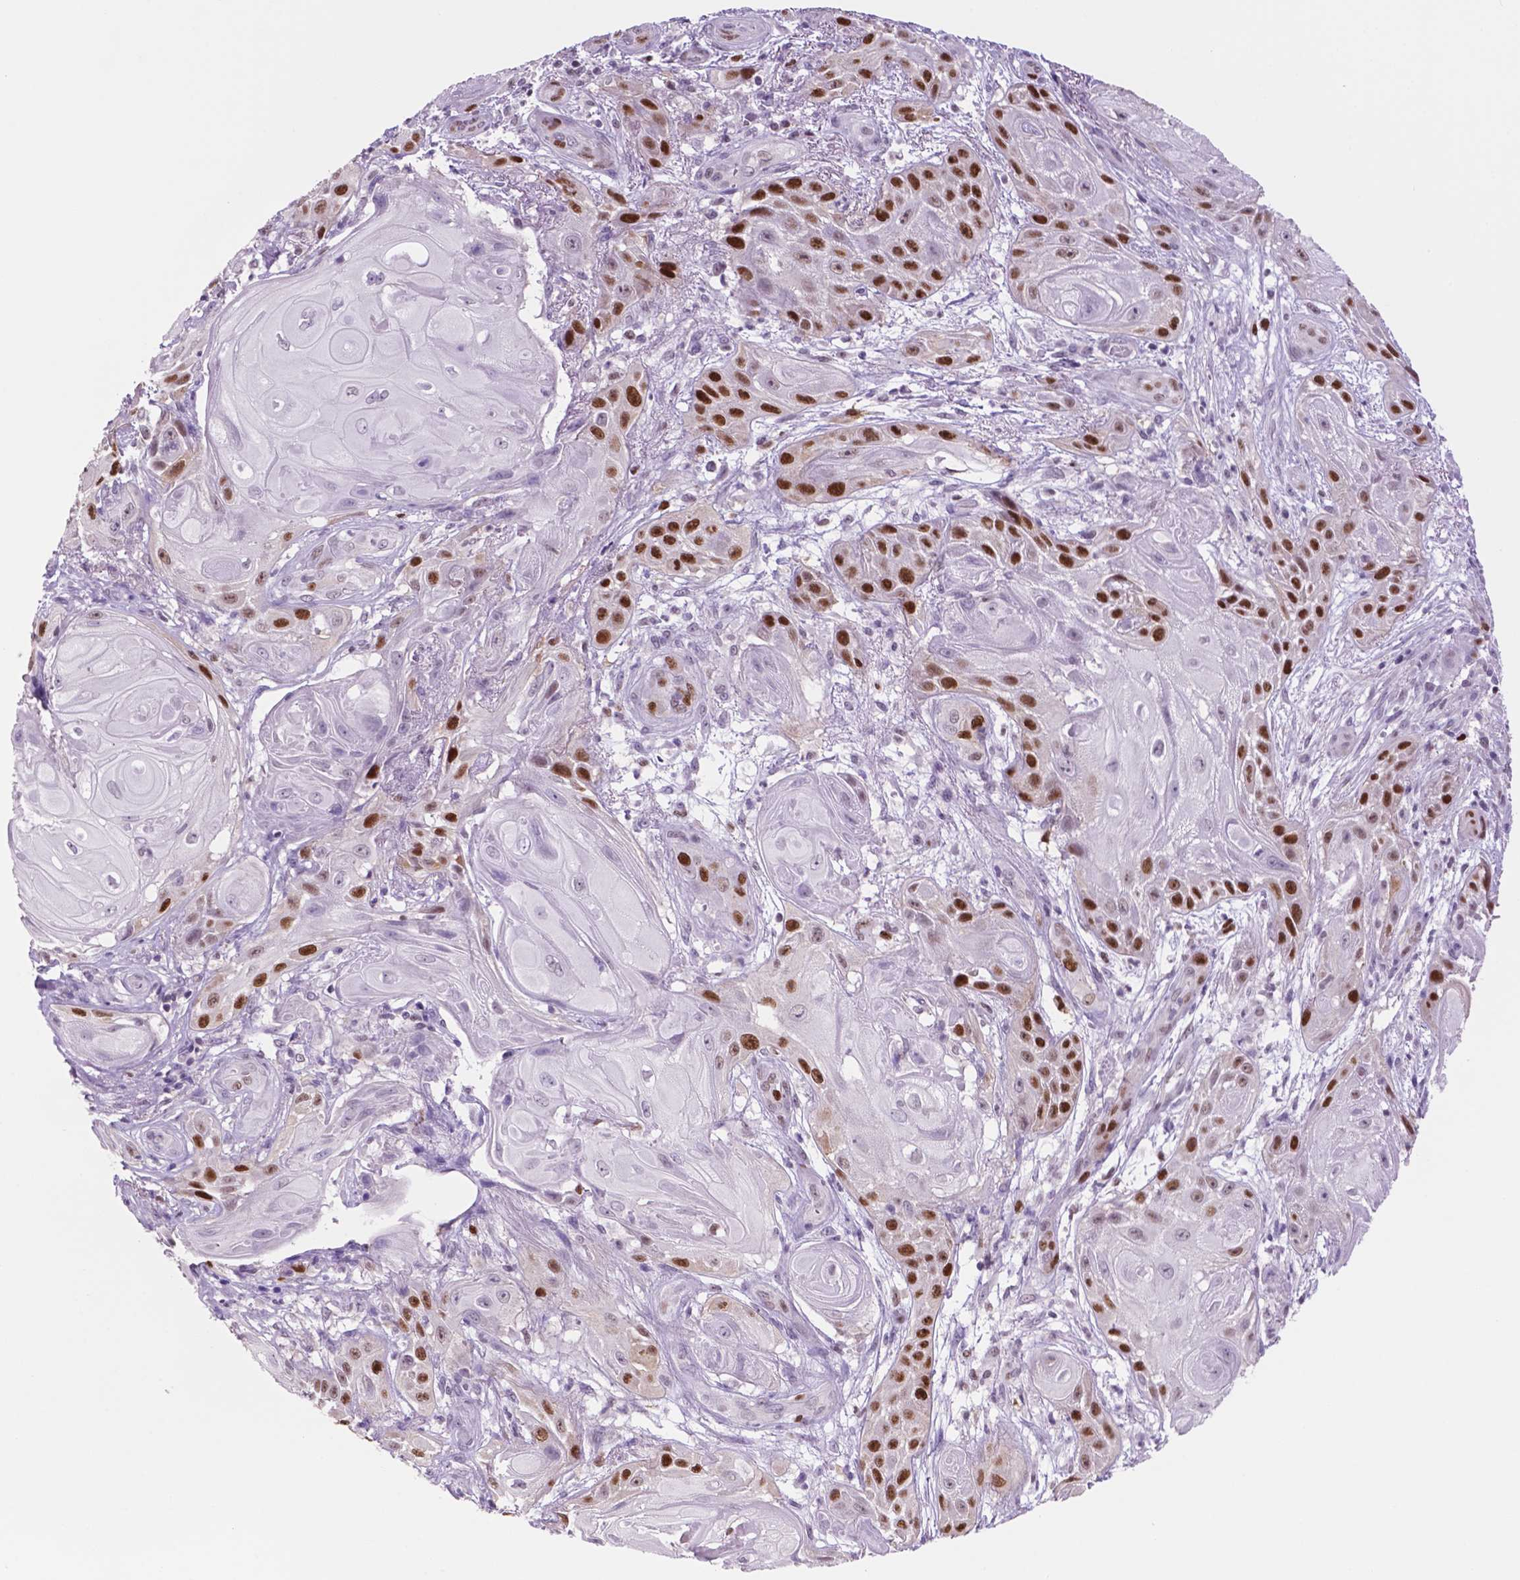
{"staining": {"intensity": "strong", "quantity": "25%-75%", "location": "nuclear"}, "tissue": "skin cancer", "cell_type": "Tumor cells", "image_type": "cancer", "snomed": [{"axis": "morphology", "description": "Squamous cell carcinoma, NOS"}, {"axis": "topography", "description": "Skin"}], "caption": "A histopathology image of human skin squamous cell carcinoma stained for a protein displays strong nuclear brown staining in tumor cells. Using DAB (3,3'-diaminobenzidine) (brown) and hematoxylin (blue) stains, captured at high magnification using brightfield microscopy.", "gene": "NCAPH2", "patient": {"sex": "male", "age": 62}}